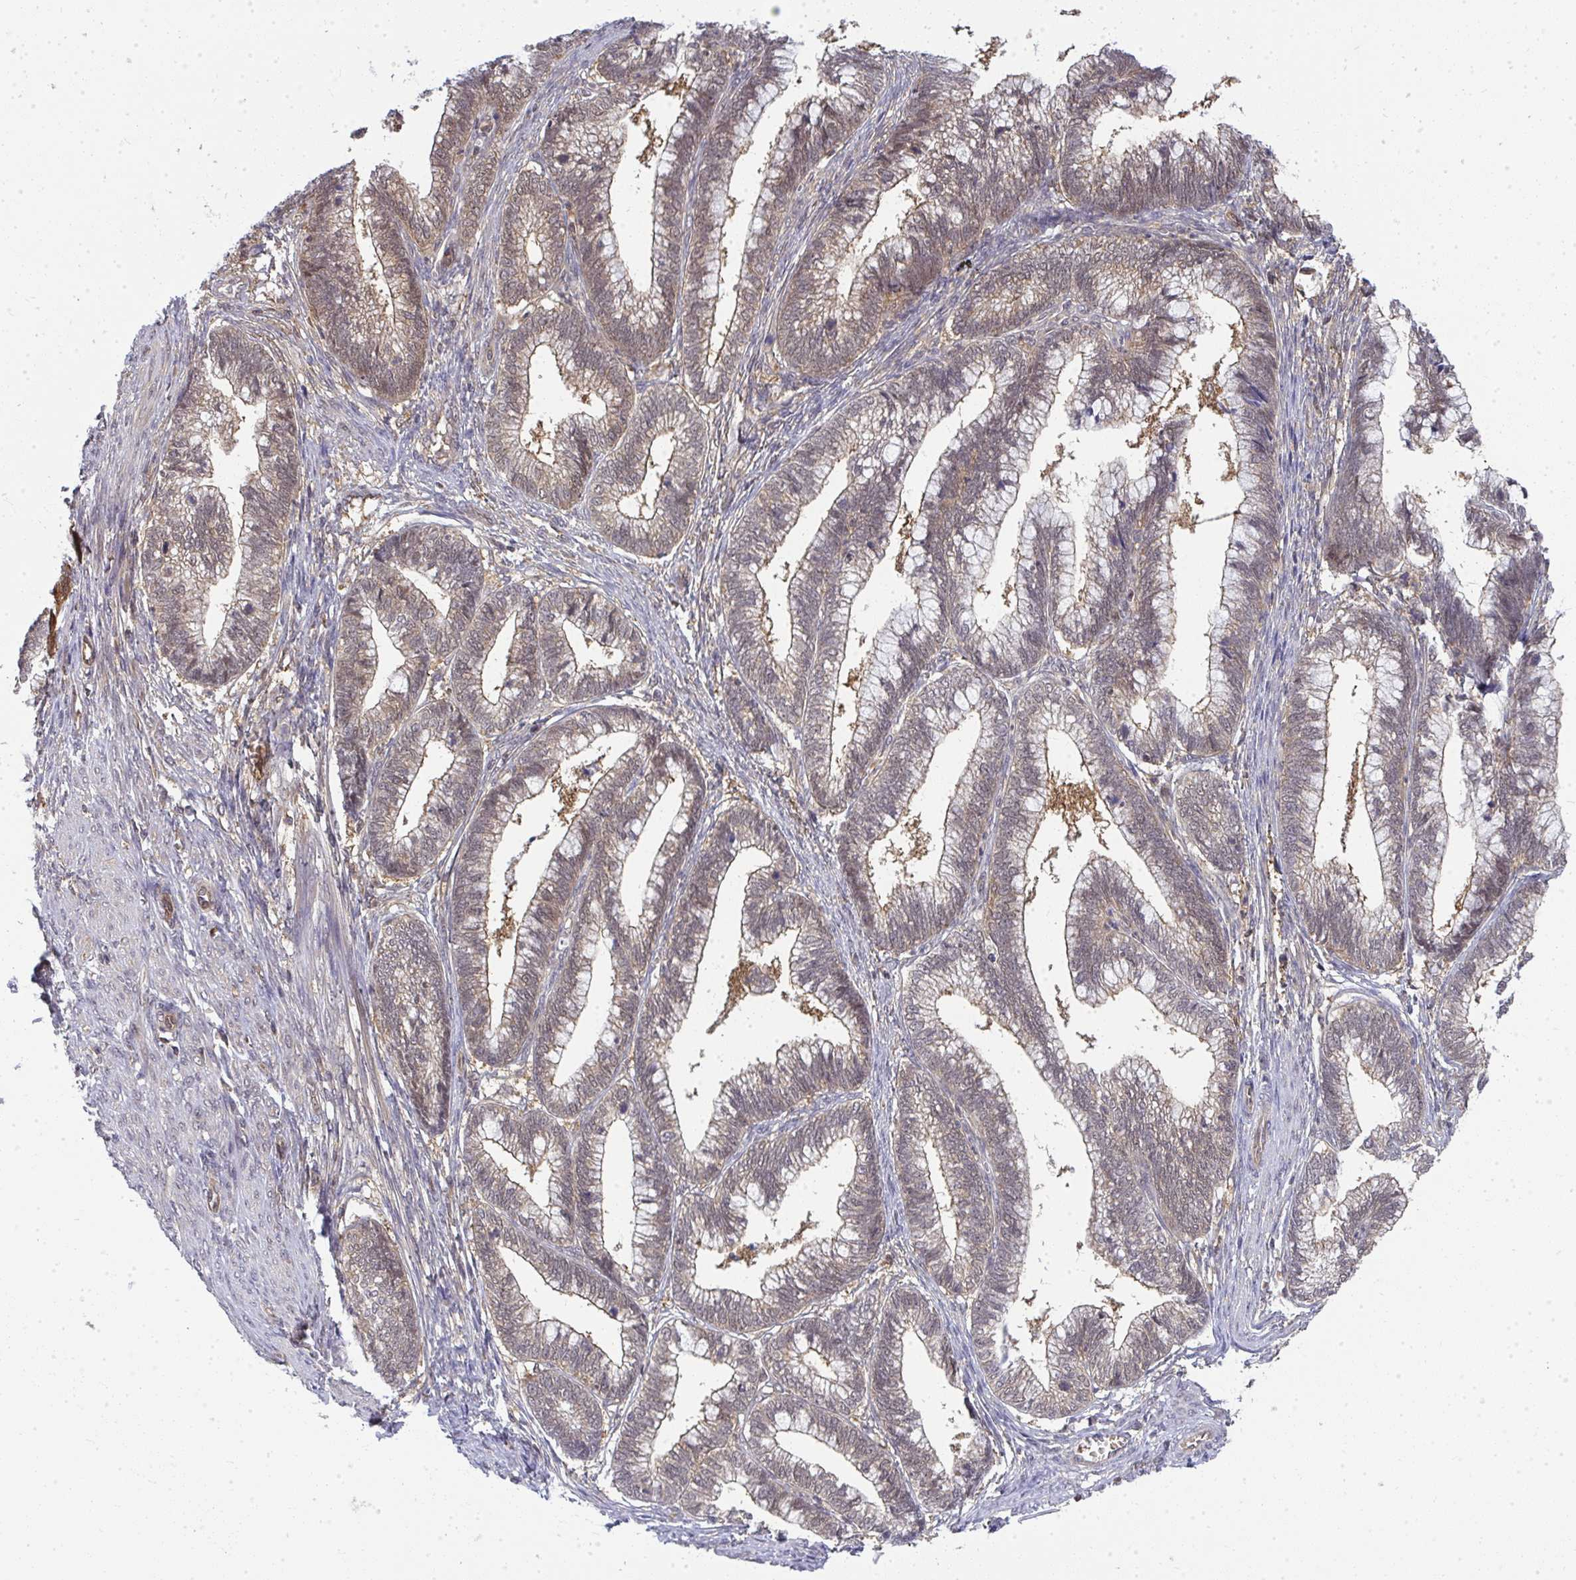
{"staining": {"intensity": "weak", "quantity": ">75%", "location": "cytoplasmic/membranous"}, "tissue": "cervical cancer", "cell_type": "Tumor cells", "image_type": "cancer", "snomed": [{"axis": "morphology", "description": "Adenocarcinoma, NOS"}, {"axis": "topography", "description": "Cervix"}], "caption": "The photomicrograph shows a brown stain indicating the presence of a protein in the cytoplasmic/membranous of tumor cells in cervical cancer.", "gene": "HDHD2", "patient": {"sex": "female", "age": 44}}